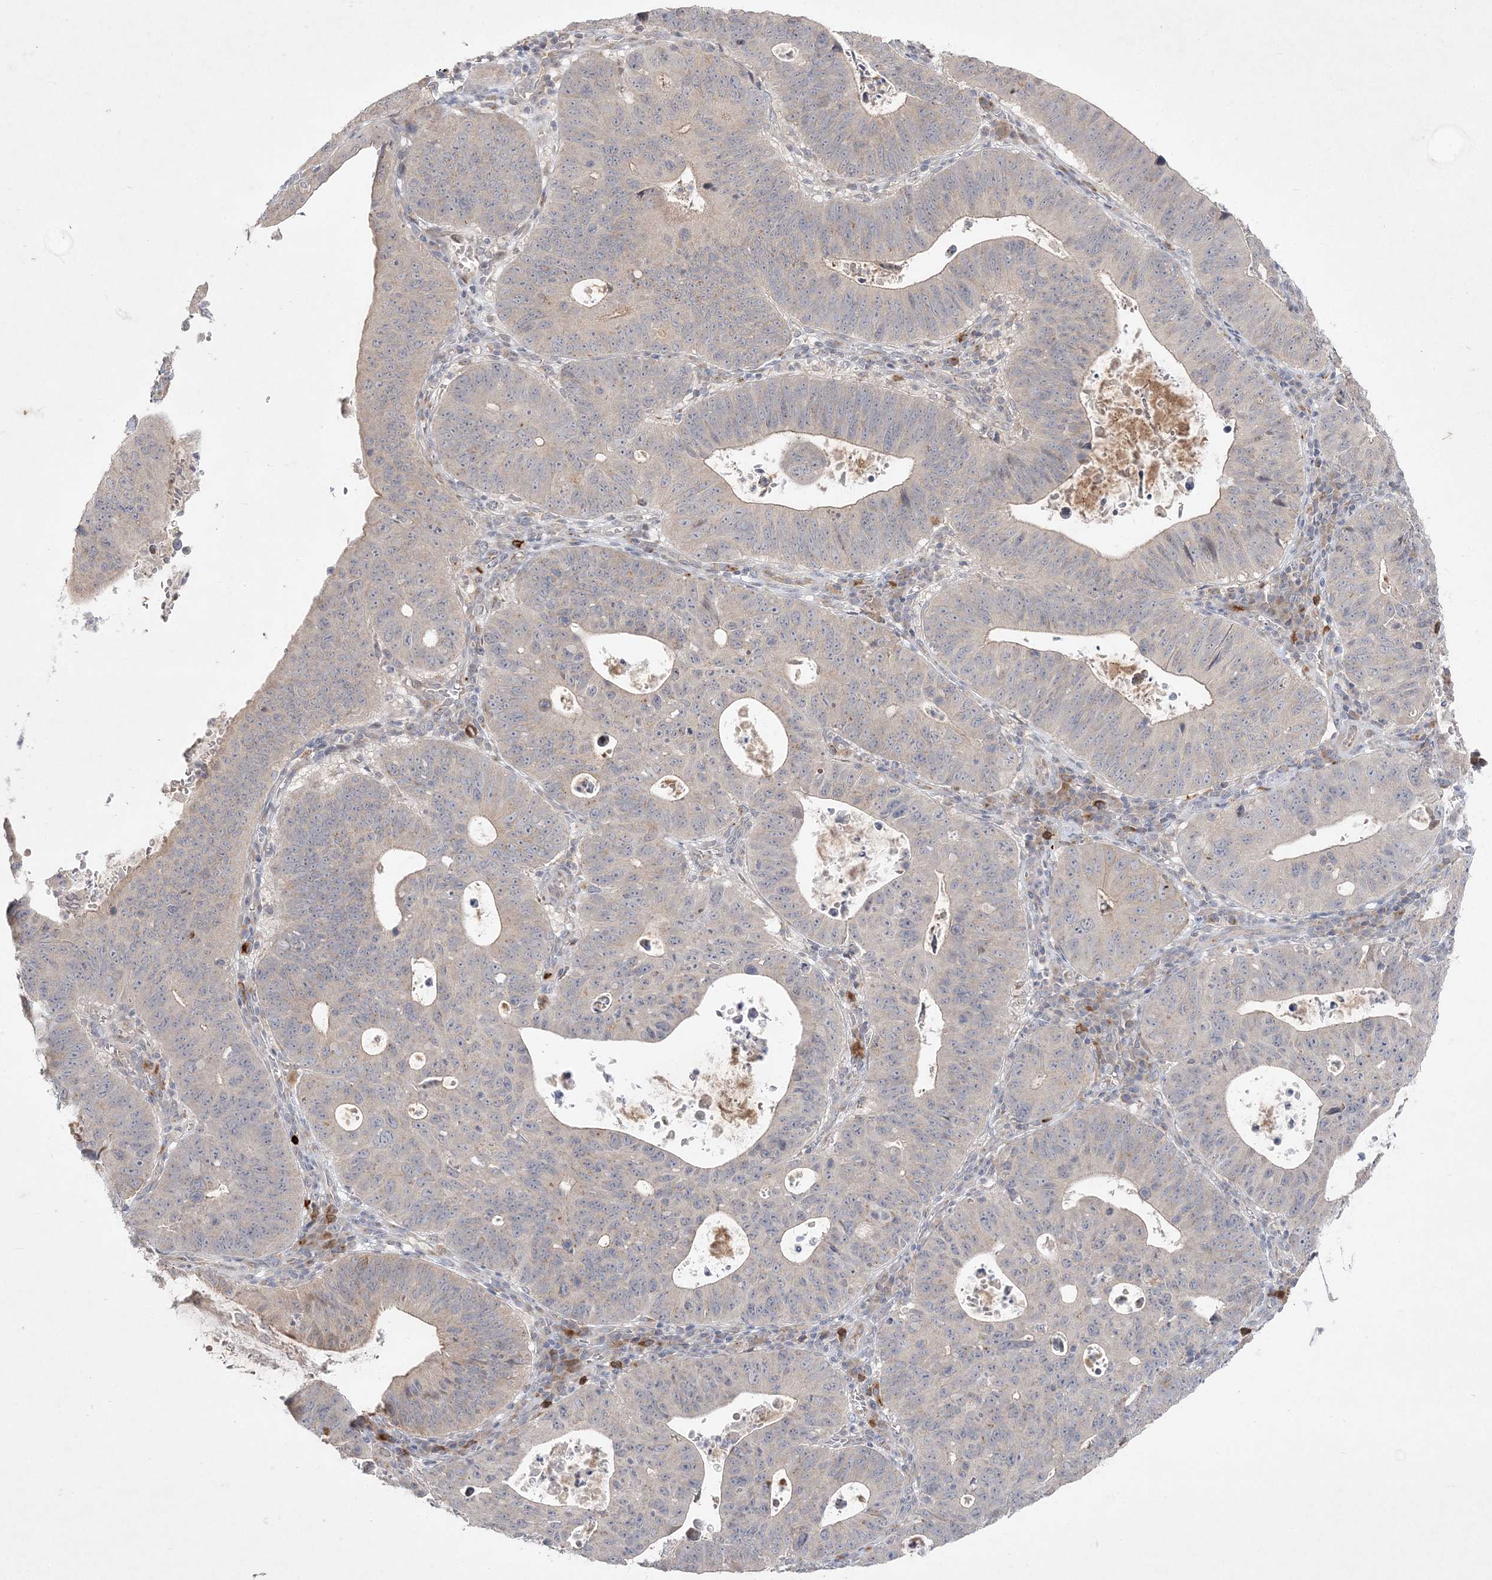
{"staining": {"intensity": "negative", "quantity": "none", "location": "none"}, "tissue": "stomach cancer", "cell_type": "Tumor cells", "image_type": "cancer", "snomed": [{"axis": "morphology", "description": "Adenocarcinoma, NOS"}, {"axis": "topography", "description": "Stomach"}], "caption": "Protein analysis of stomach adenocarcinoma demonstrates no significant staining in tumor cells. (DAB immunohistochemistry, high magnification).", "gene": "CLNK", "patient": {"sex": "male", "age": 59}}